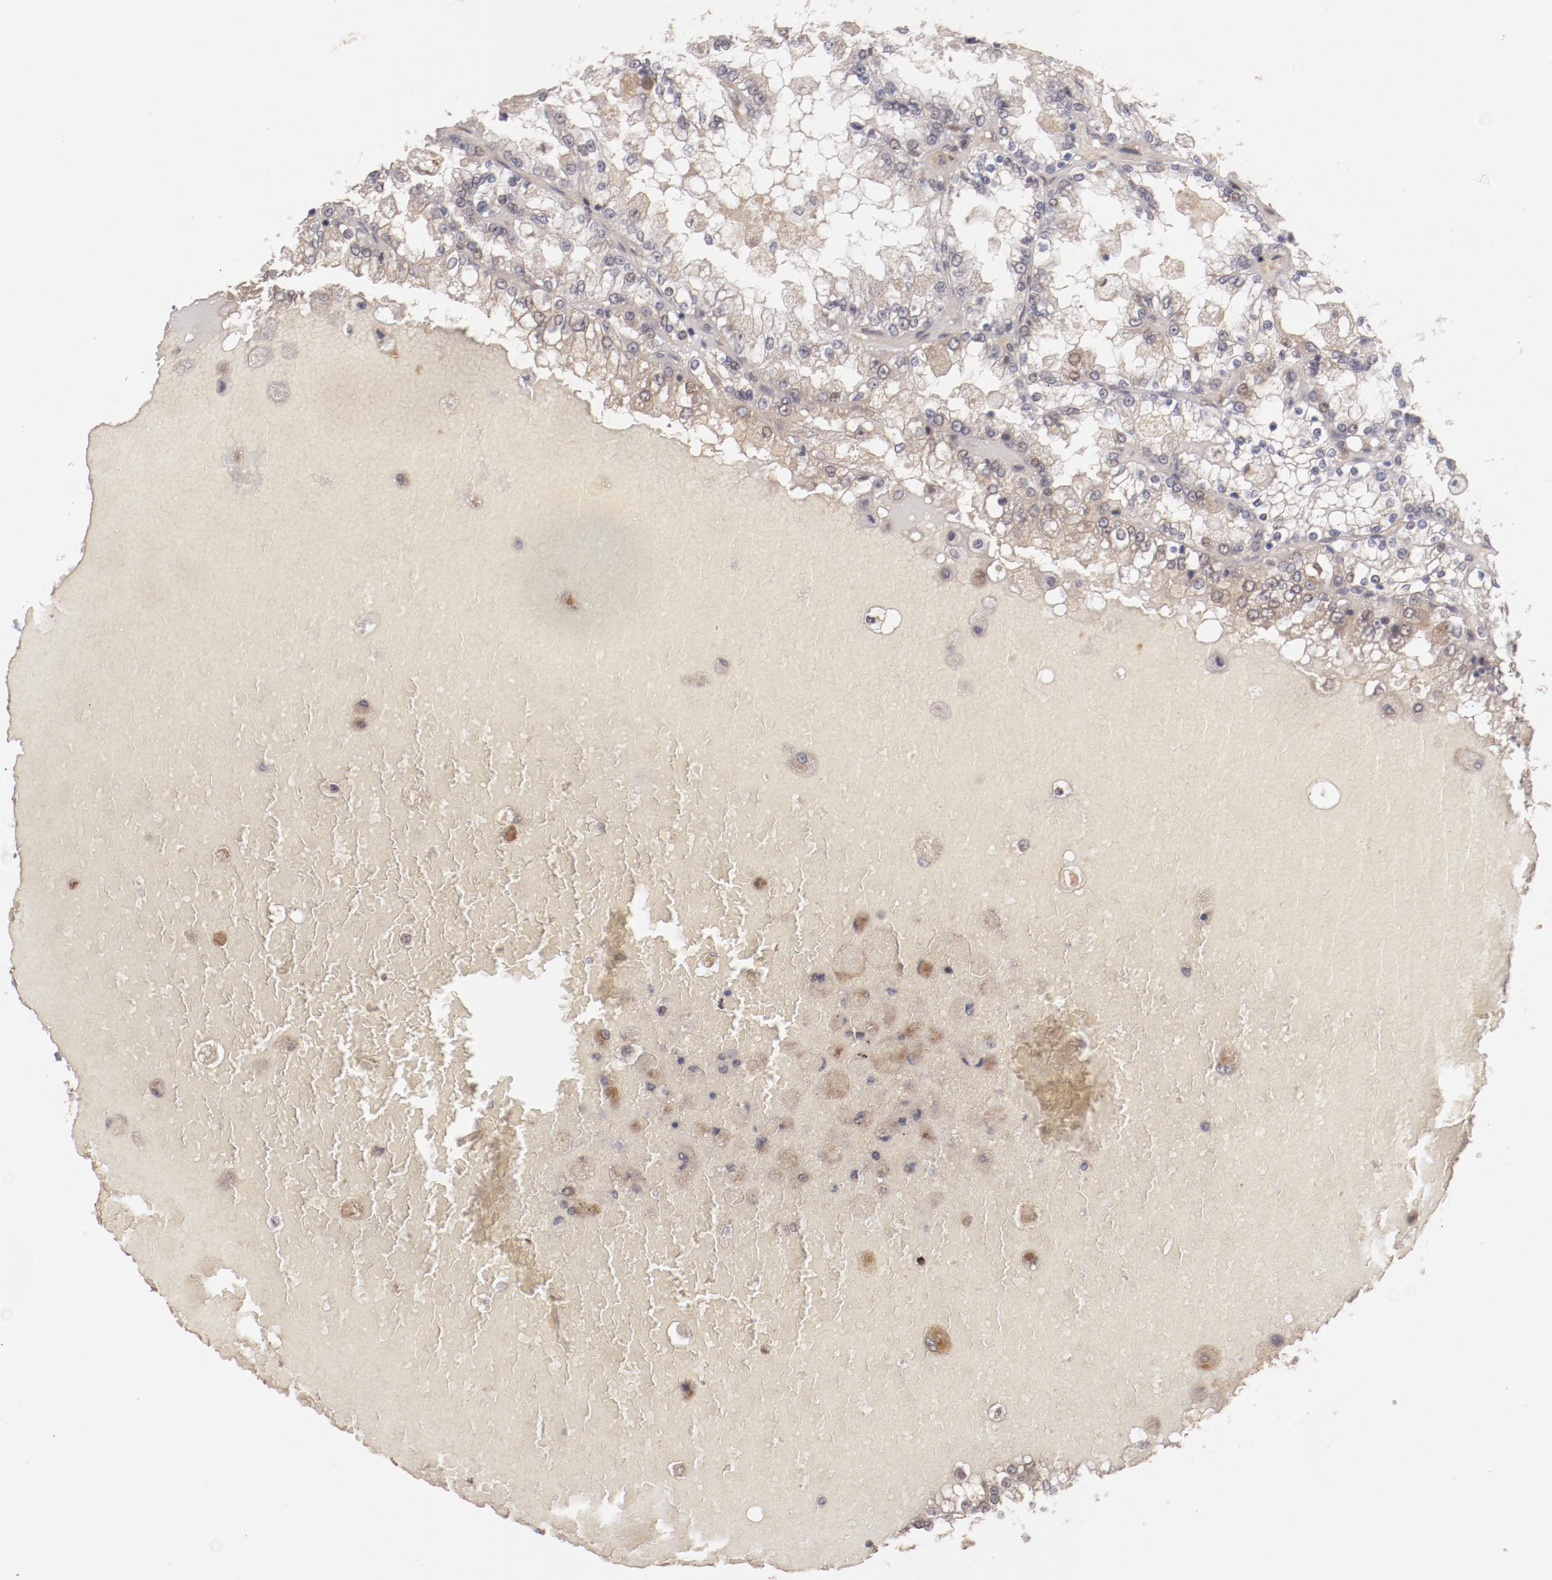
{"staining": {"intensity": "weak", "quantity": "25%-75%", "location": "cytoplasmic/membranous"}, "tissue": "renal cancer", "cell_type": "Tumor cells", "image_type": "cancer", "snomed": [{"axis": "morphology", "description": "Adenocarcinoma, NOS"}, {"axis": "topography", "description": "Kidney"}], "caption": "Adenocarcinoma (renal) tissue demonstrates weak cytoplasmic/membranous staining in about 25%-75% of tumor cells, visualized by immunohistochemistry.", "gene": "NFE2", "patient": {"sex": "female", "age": 56}}